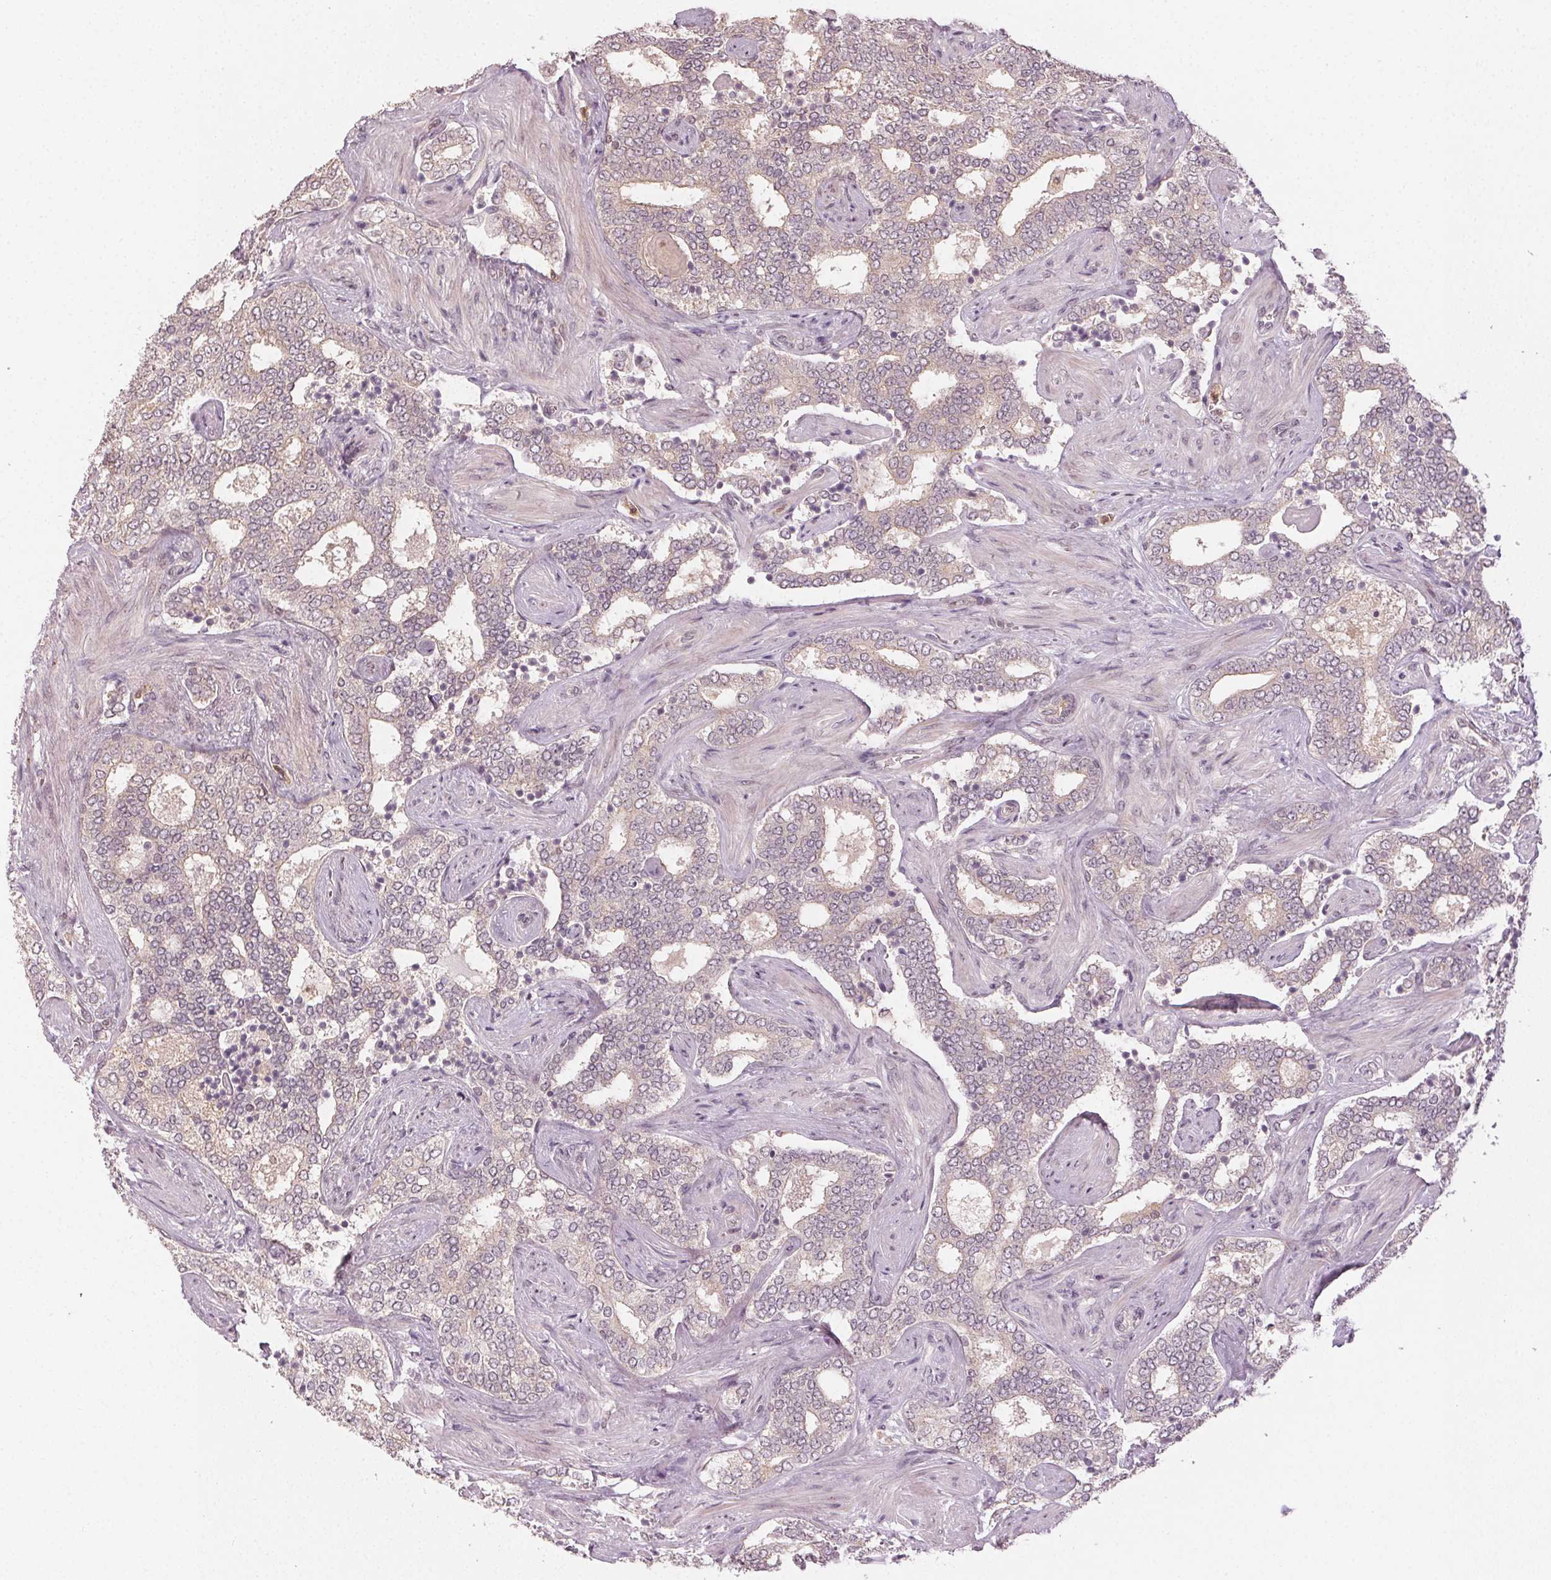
{"staining": {"intensity": "weak", "quantity": "<25%", "location": "nuclear"}, "tissue": "prostate cancer", "cell_type": "Tumor cells", "image_type": "cancer", "snomed": [{"axis": "morphology", "description": "Adenocarcinoma, High grade"}, {"axis": "topography", "description": "Prostate"}], "caption": "A photomicrograph of human prostate adenocarcinoma (high-grade) is negative for staining in tumor cells. (DAB (3,3'-diaminobenzidine) immunohistochemistry, high magnification).", "gene": "MAPK14", "patient": {"sex": "male", "age": 60}}